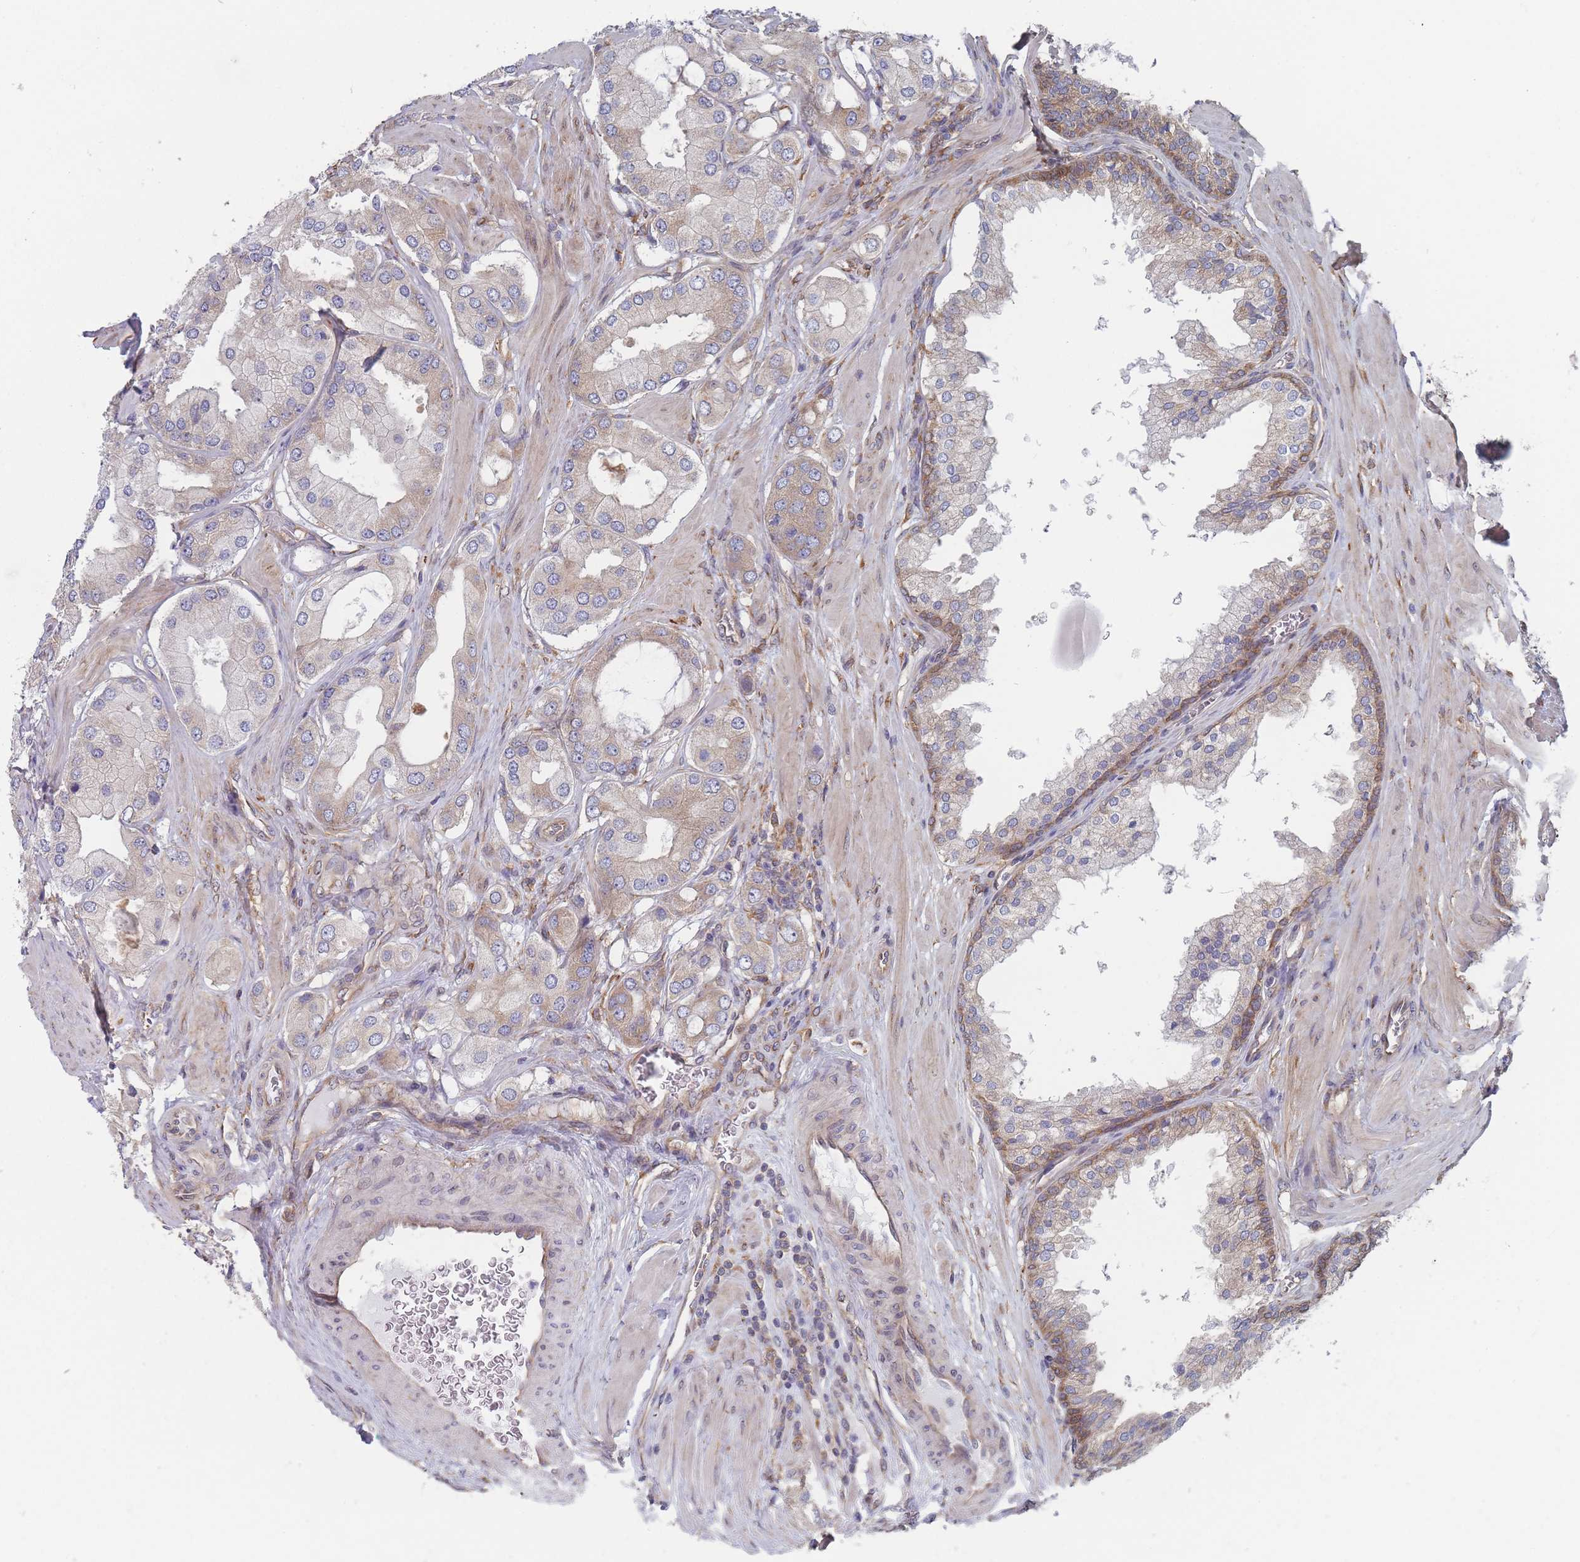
{"staining": {"intensity": "weak", "quantity": "<25%", "location": "cytoplasmic/membranous"}, "tissue": "prostate cancer", "cell_type": "Tumor cells", "image_type": "cancer", "snomed": [{"axis": "morphology", "description": "Adenocarcinoma, Low grade"}, {"axis": "topography", "description": "Prostate"}], "caption": "Prostate cancer (adenocarcinoma (low-grade)) was stained to show a protein in brown. There is no significant positivity in tumor cells. (DAB (3,3'-diaminobenzidine) immunohistochemistry (IHC), high magnification).", "gene": "KDSR", "patient": {"sex": "male", "age": 42}}